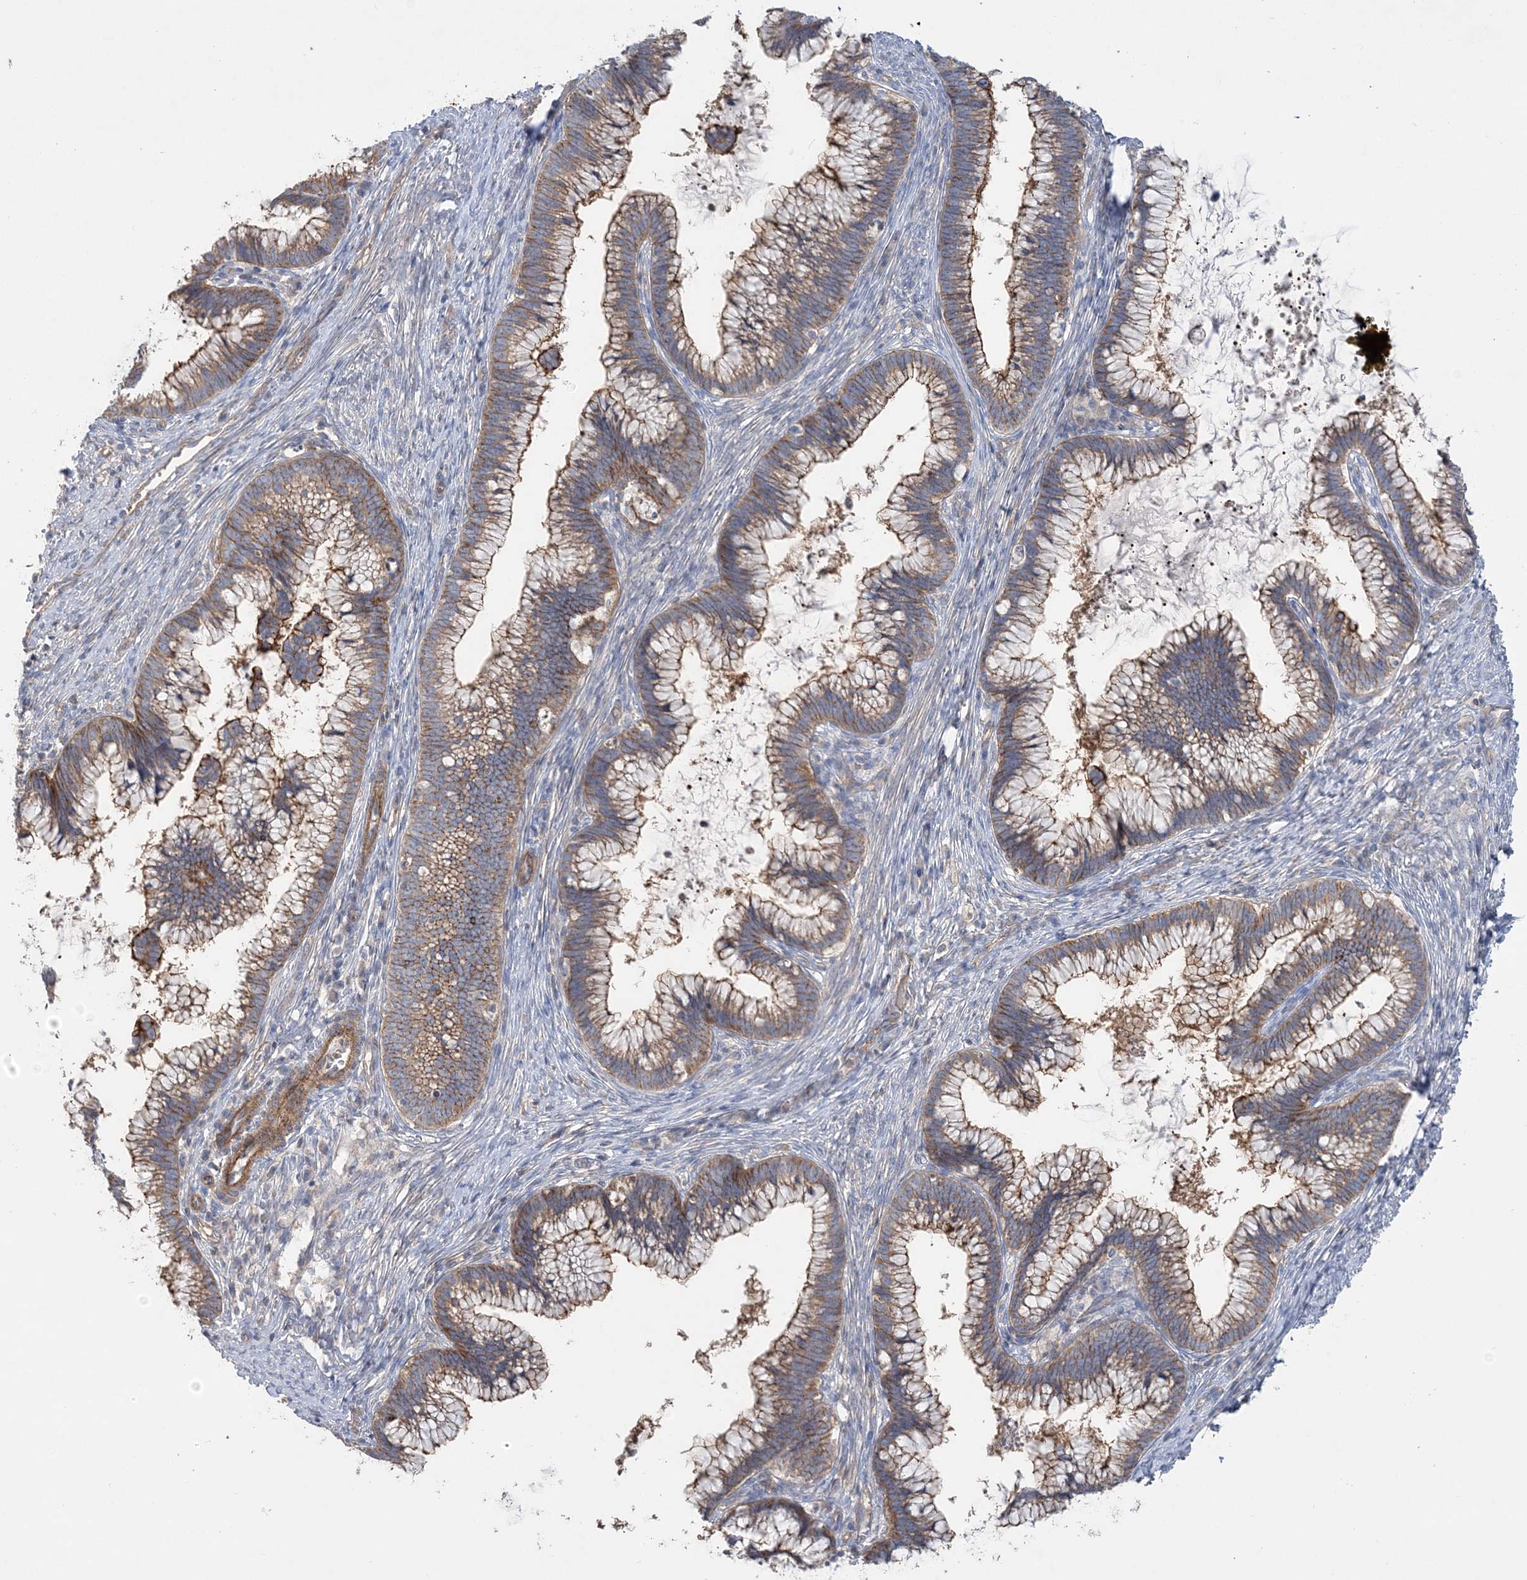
{"staining": {"intensity": "moderate", "quantity": ">75%", "location": "cytoplasmic/membranous"}, "tissue": "cervical cancer", "cell_type": "Tumor cells", "image_type": "cancer", "snomed": [{"axis": "morphology", "description": "Adenocarcinoma, NOS"}, {"axis": "topography", "description": "Cervix"}], "caption": "Moderate cytoplasmic/membranous protein expression is appreciated in approximately >75% of tumor cells in adenocarcinoma (cervical).", "gene": "PIGC", "patient": {"sex": "female", "age": 36}}